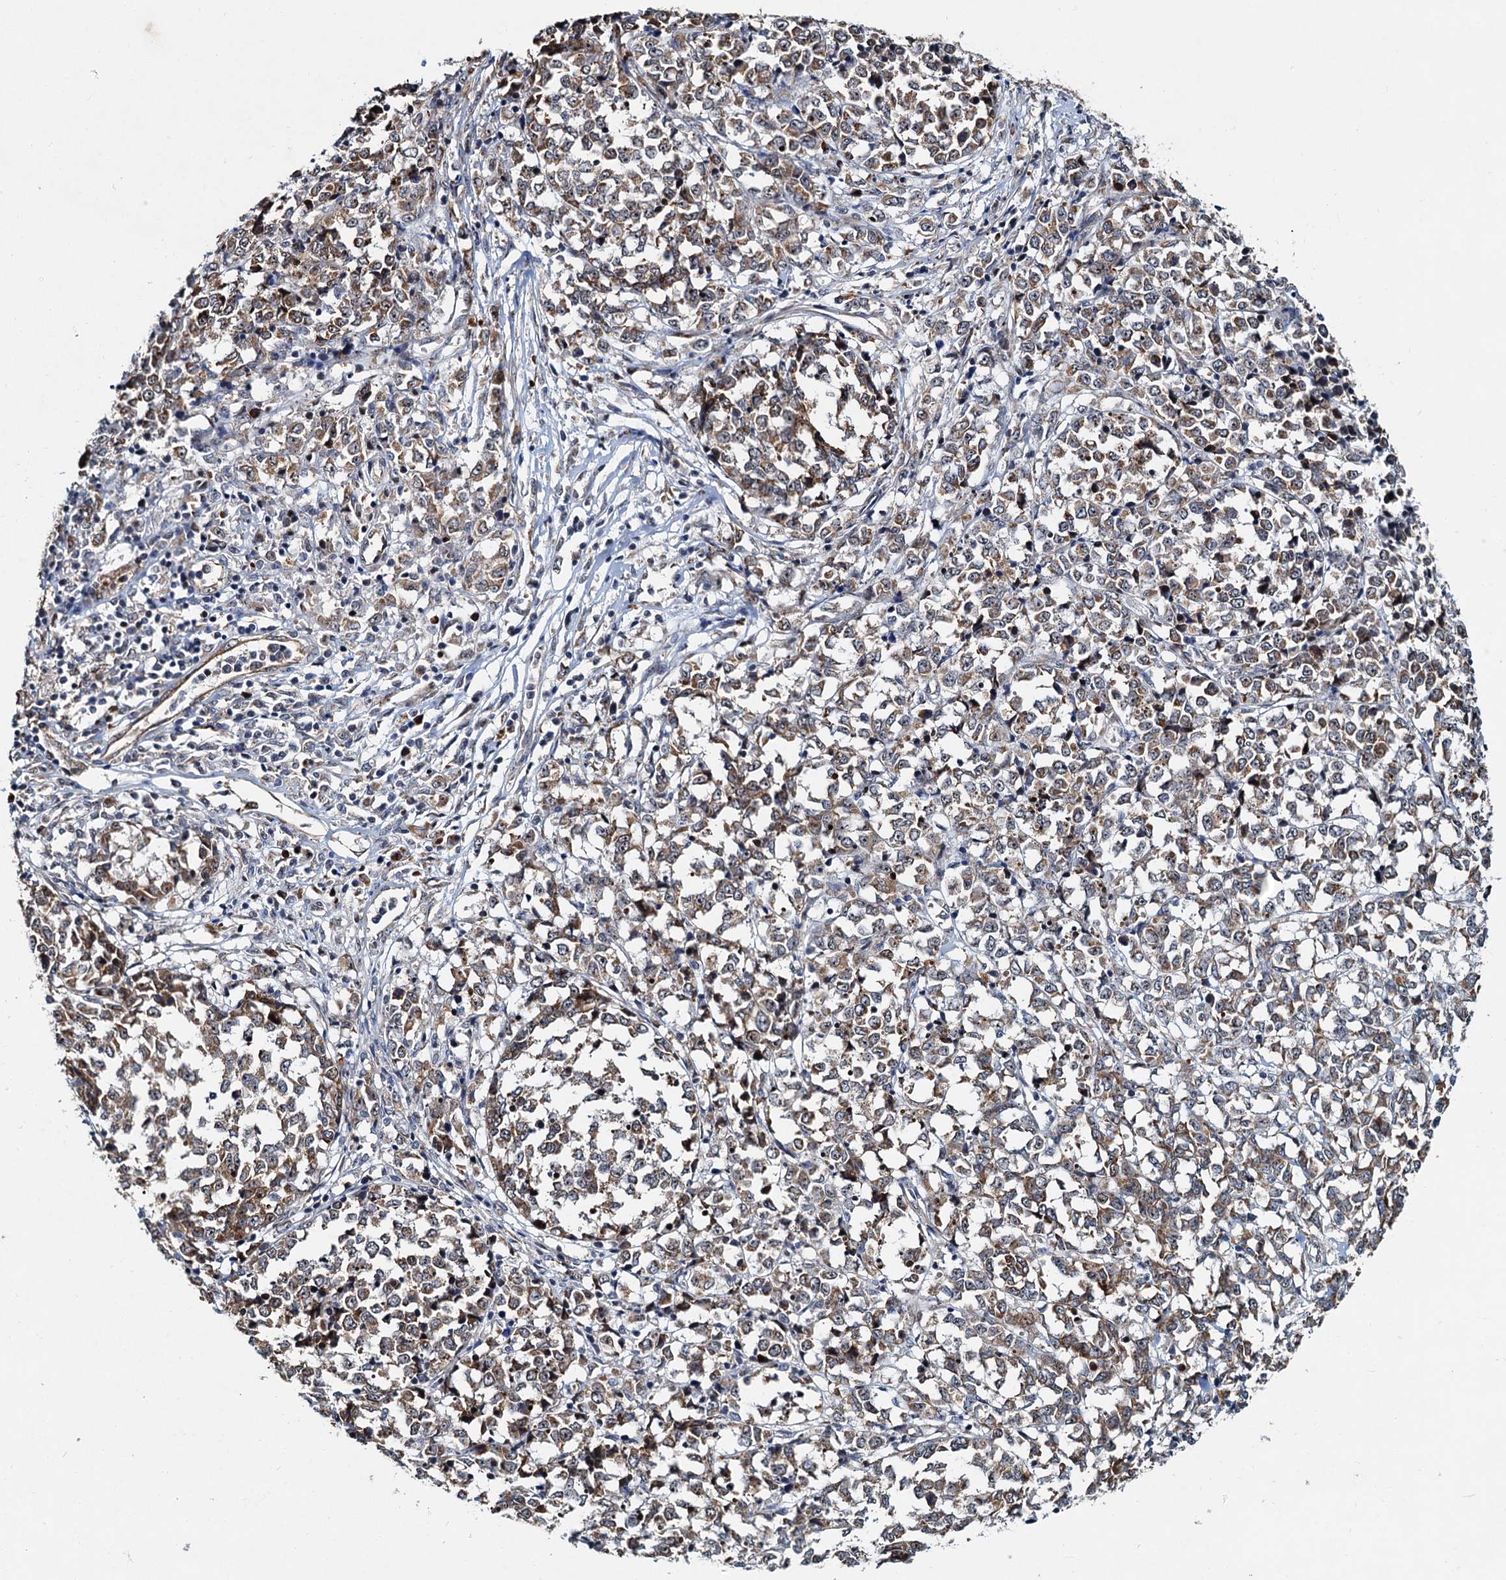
{"staining": {"intensity": "weak", "quantity": ">75%", "location": "cytoplasmic/membranous"}, "tissue": "melanoma", "cell_type": "Tumor cells", "image_type": "cancer", "snomed": [{"axis": "morphology", "description": "Malignant melanoma, NOS"}, {"axis": "topography", "description": "Skin"}], "caption": "Protein staining shows weak cytoplasmic/membranous staining in about >75% of tumor cells in melanoma. (DAB (3,3'-diaminobenzidine) = brown stain, brightfield microscopy at high magnification).", "gene": "DNAJC21", "patient": {"sex": "female", "age": 72}}